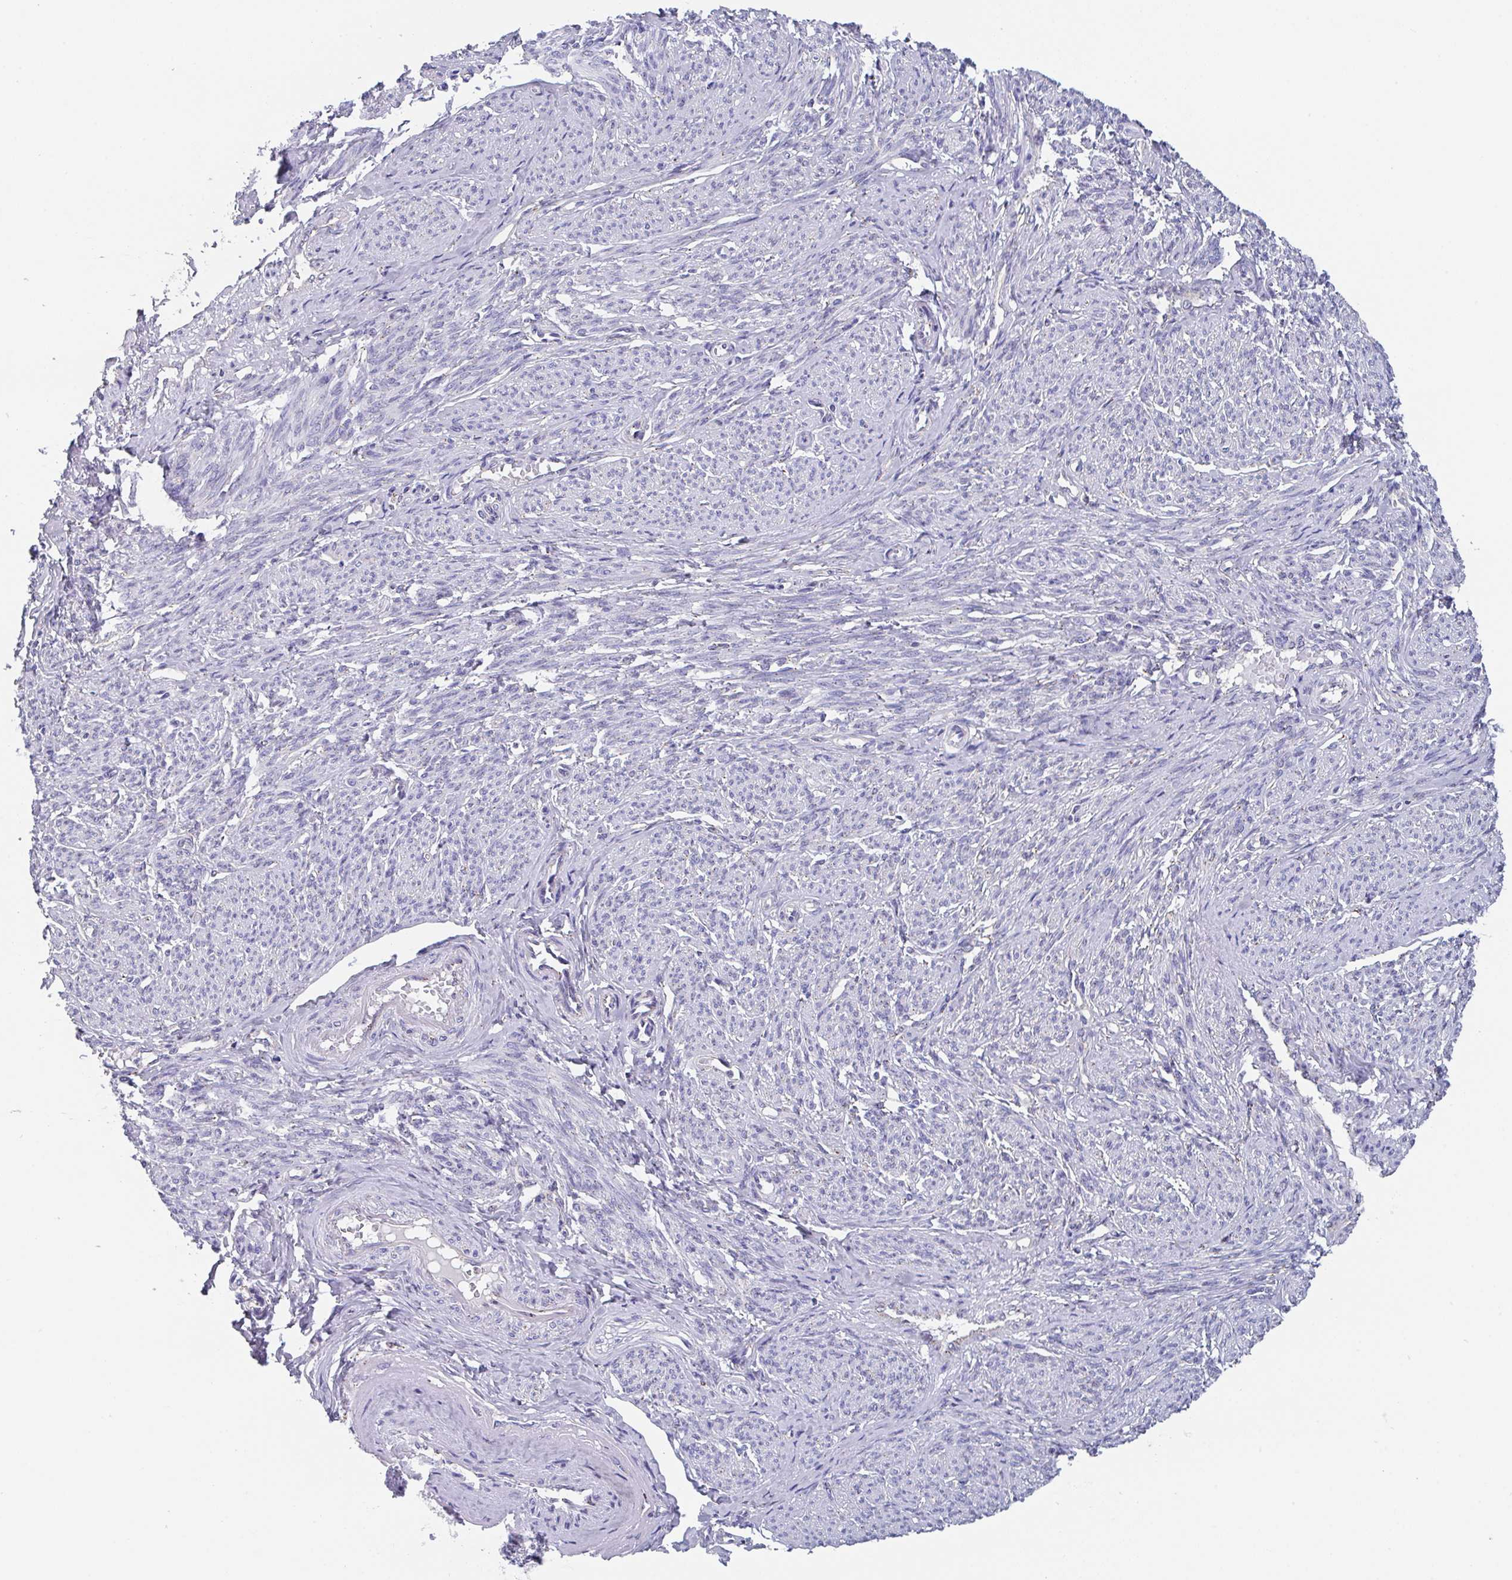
{"staining": {"intensity": "negative", "quantity": "none", "location": "none"}, "tissue": "smooth muscle", "cell_type": "Smooth muscle cells", "image_type": "normal", "snomed": [{"axis": "morphology", "description": "Normal tissue, NOS"}, {"axis": "topography", "description": "Smooth muscle"}], "caption": "A high-resolution histopathology image shows IHC staining of unremarkable smooth muscle, which displays no significant expression in smooth muscle cells.", "gene": "PROSER3", "patient": {"sex": "female", "age": 65}}